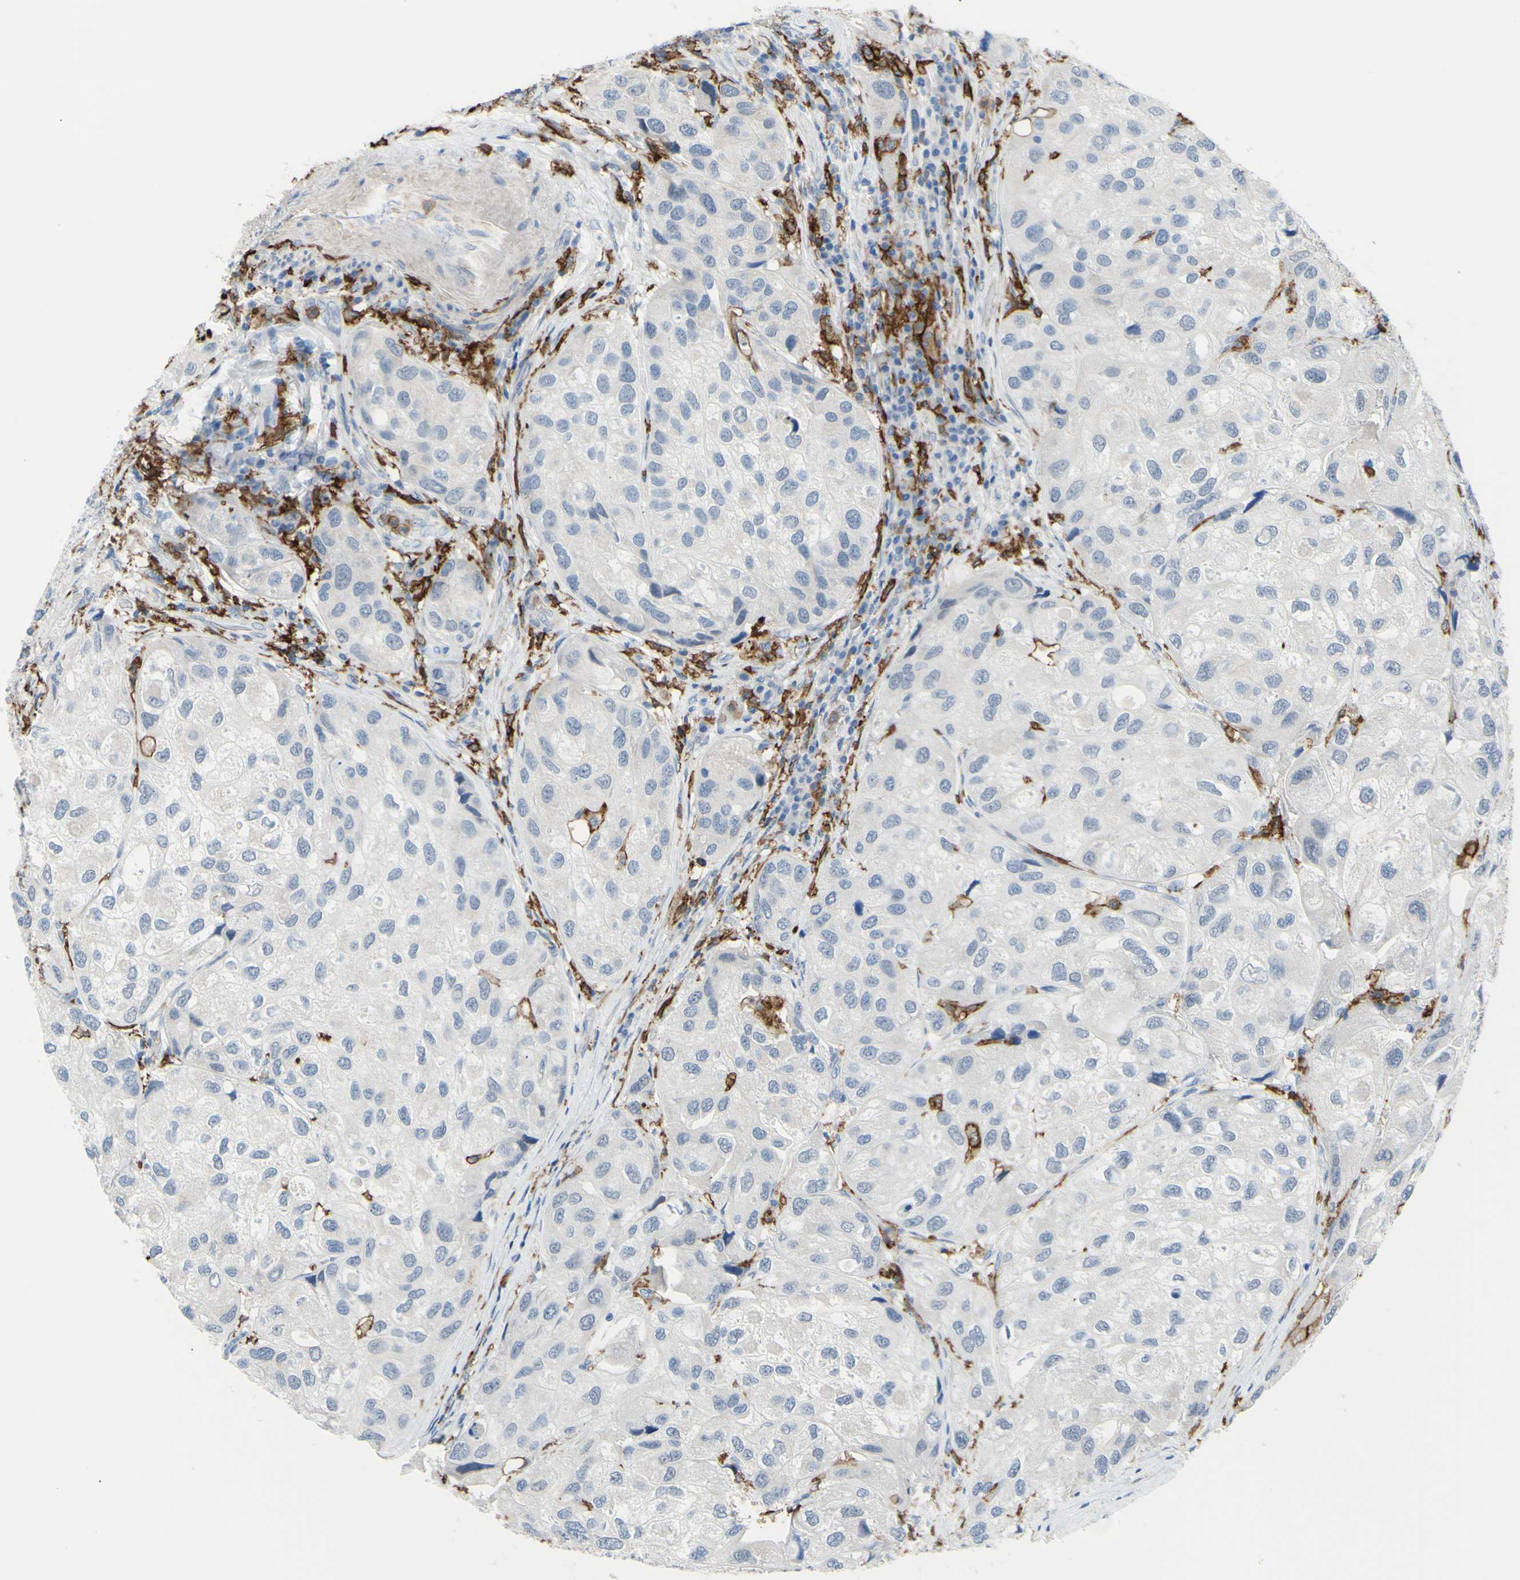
{"staining": {"intensity": "negative", "quantity": "none", "location": "none"}, "tissue": "urothelial cancer", "cell_type": "Tumor cells", "image_type": "cancer", "snomed": [{"axis": "morphology", "description": "Urothelial carcinoma, High grade"}, {"axis": "topography", "description": "Urinary bladder"}], "caption": "The micrograph displays no significant expression in tumor cells of urothelial cancer.", "gene": "FCGR2A", "patient": {"sex": "female", "age": 64}}